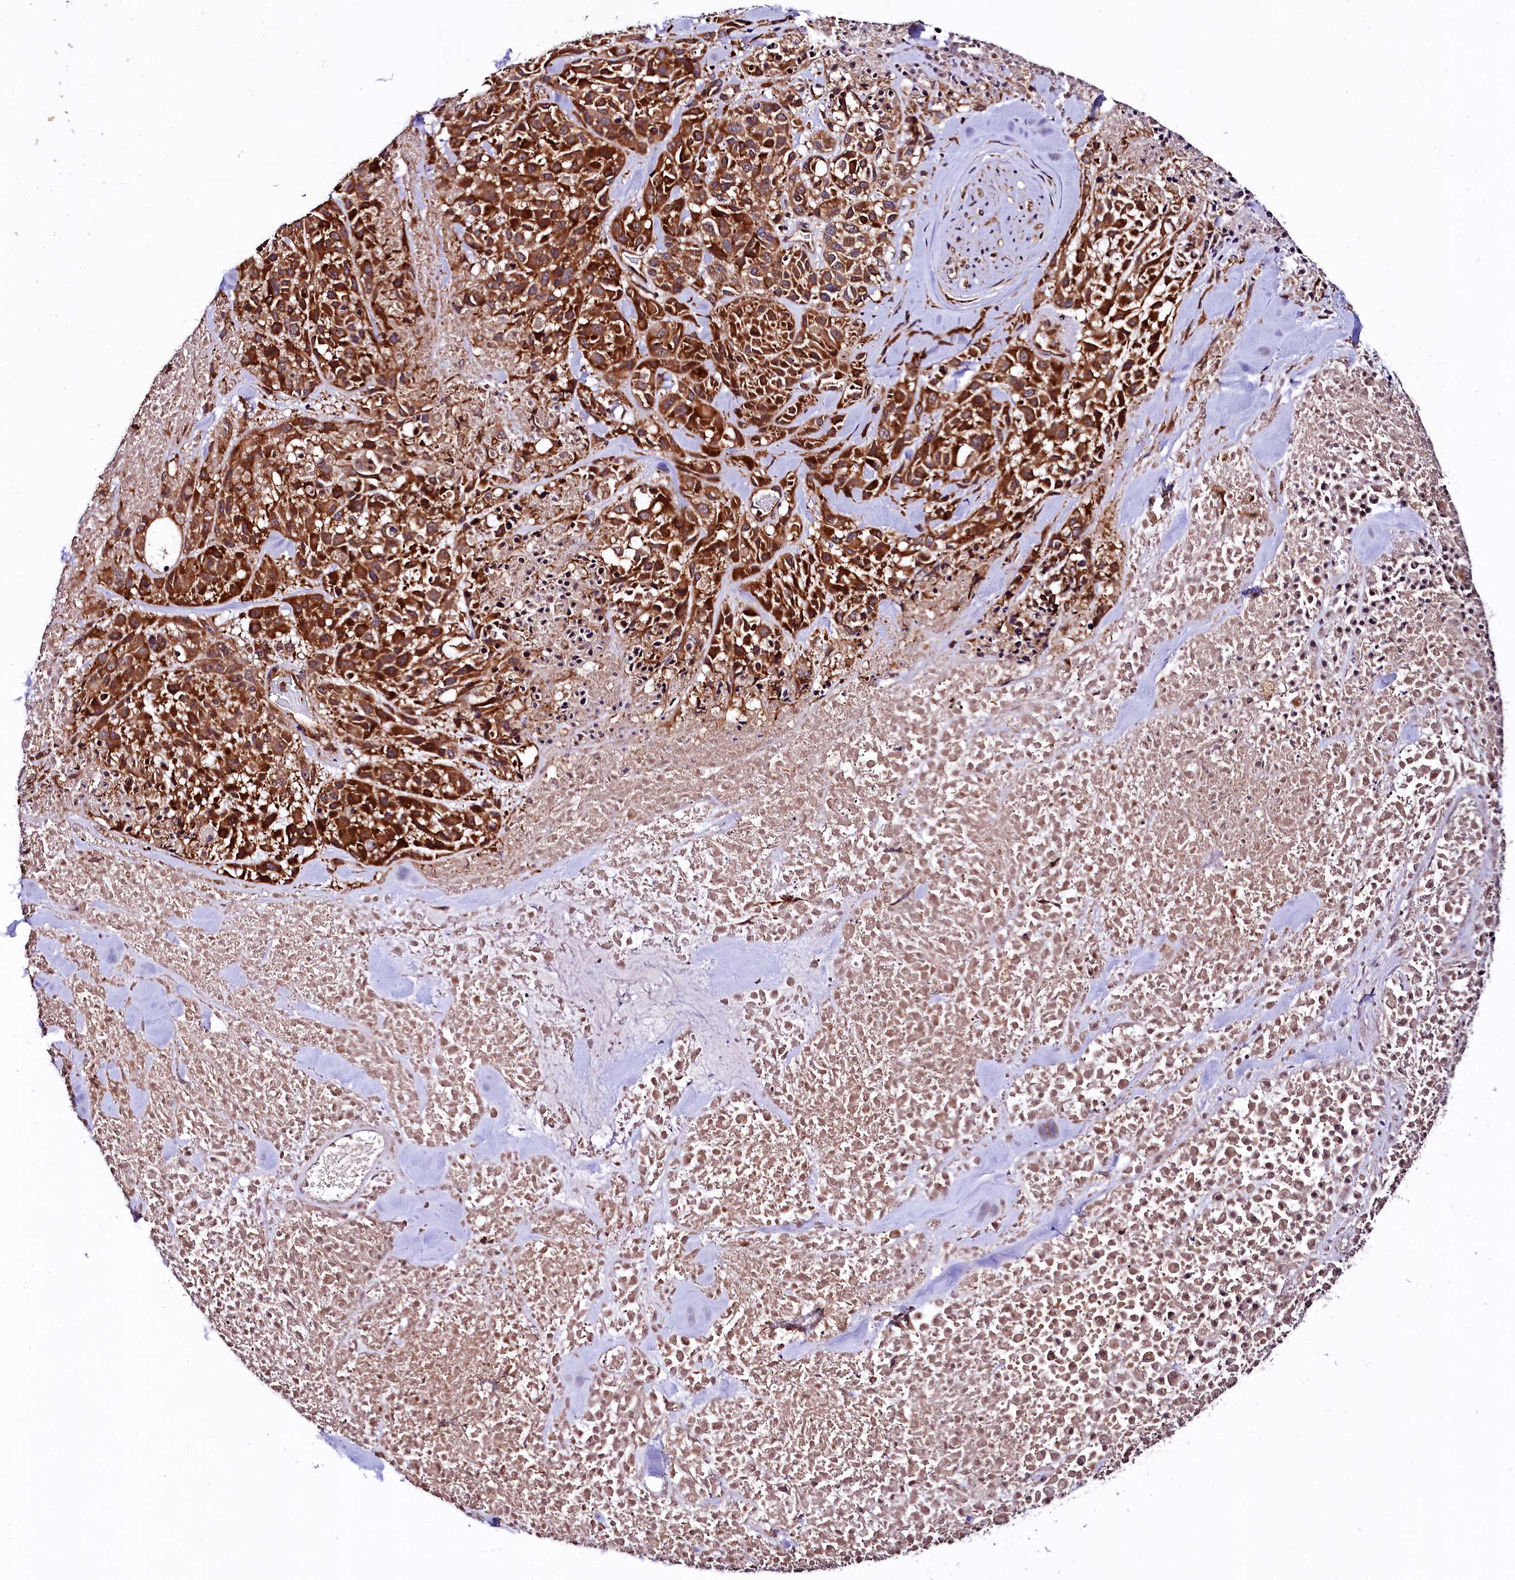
{"staining": {"intensity": "strong", "quantity": ">75%", "location": "cytoplasmic/membranous"}, "tissue": "melanoma", "cell_type": "Tumor cells", "image_type": "cancer", "snomed": [{"axis": "morphology", "description": "Malignant melanoma, Metastatic site"}, {"axis": "topography", "description": "Skin"}], "caption": "Human melanoma stained with a protein marker exhibits strong staining in tumor cells.", "gene": "VPS35", "patient": {"sex": "female", "age": 81}}